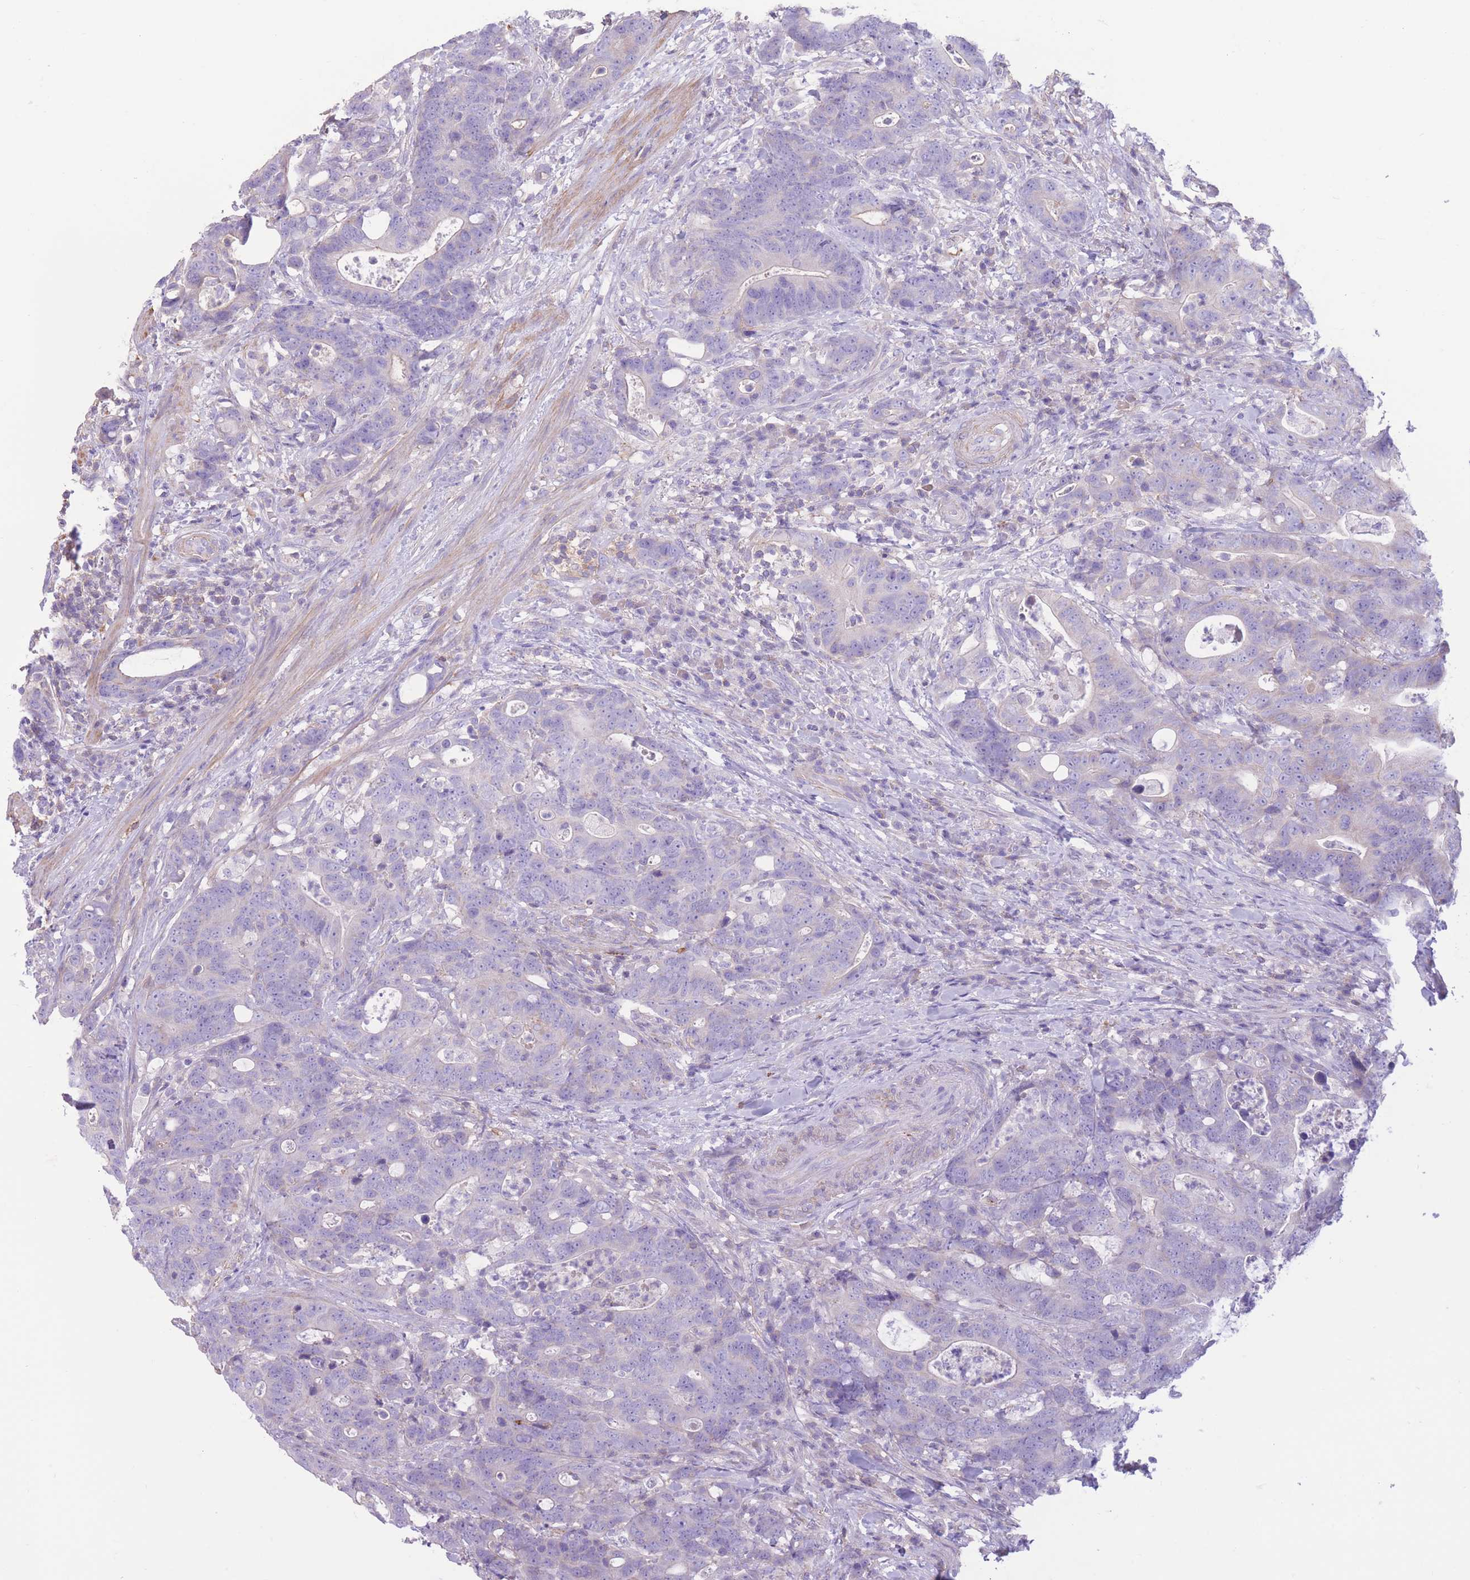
{"staining": {"intensity": "negative", "quantity": "none", "location": "none"}, "tissue": "colorectal cancer", "cell_type": "Tumor cells", "image_type": "cancer", "snomed": [{"axis": "morphology", "description": "Adenocarcinoma, NOS"}, {"axis": "topography", "description": "Colon"}], "caption": "DAB immunohistochemical staining of colorectal cancer (adenocarcinoma) demonstrates no significant staining in tumor cells.", "gene": "PDHA1", "patient": {"sex": "female", "age": 82}}